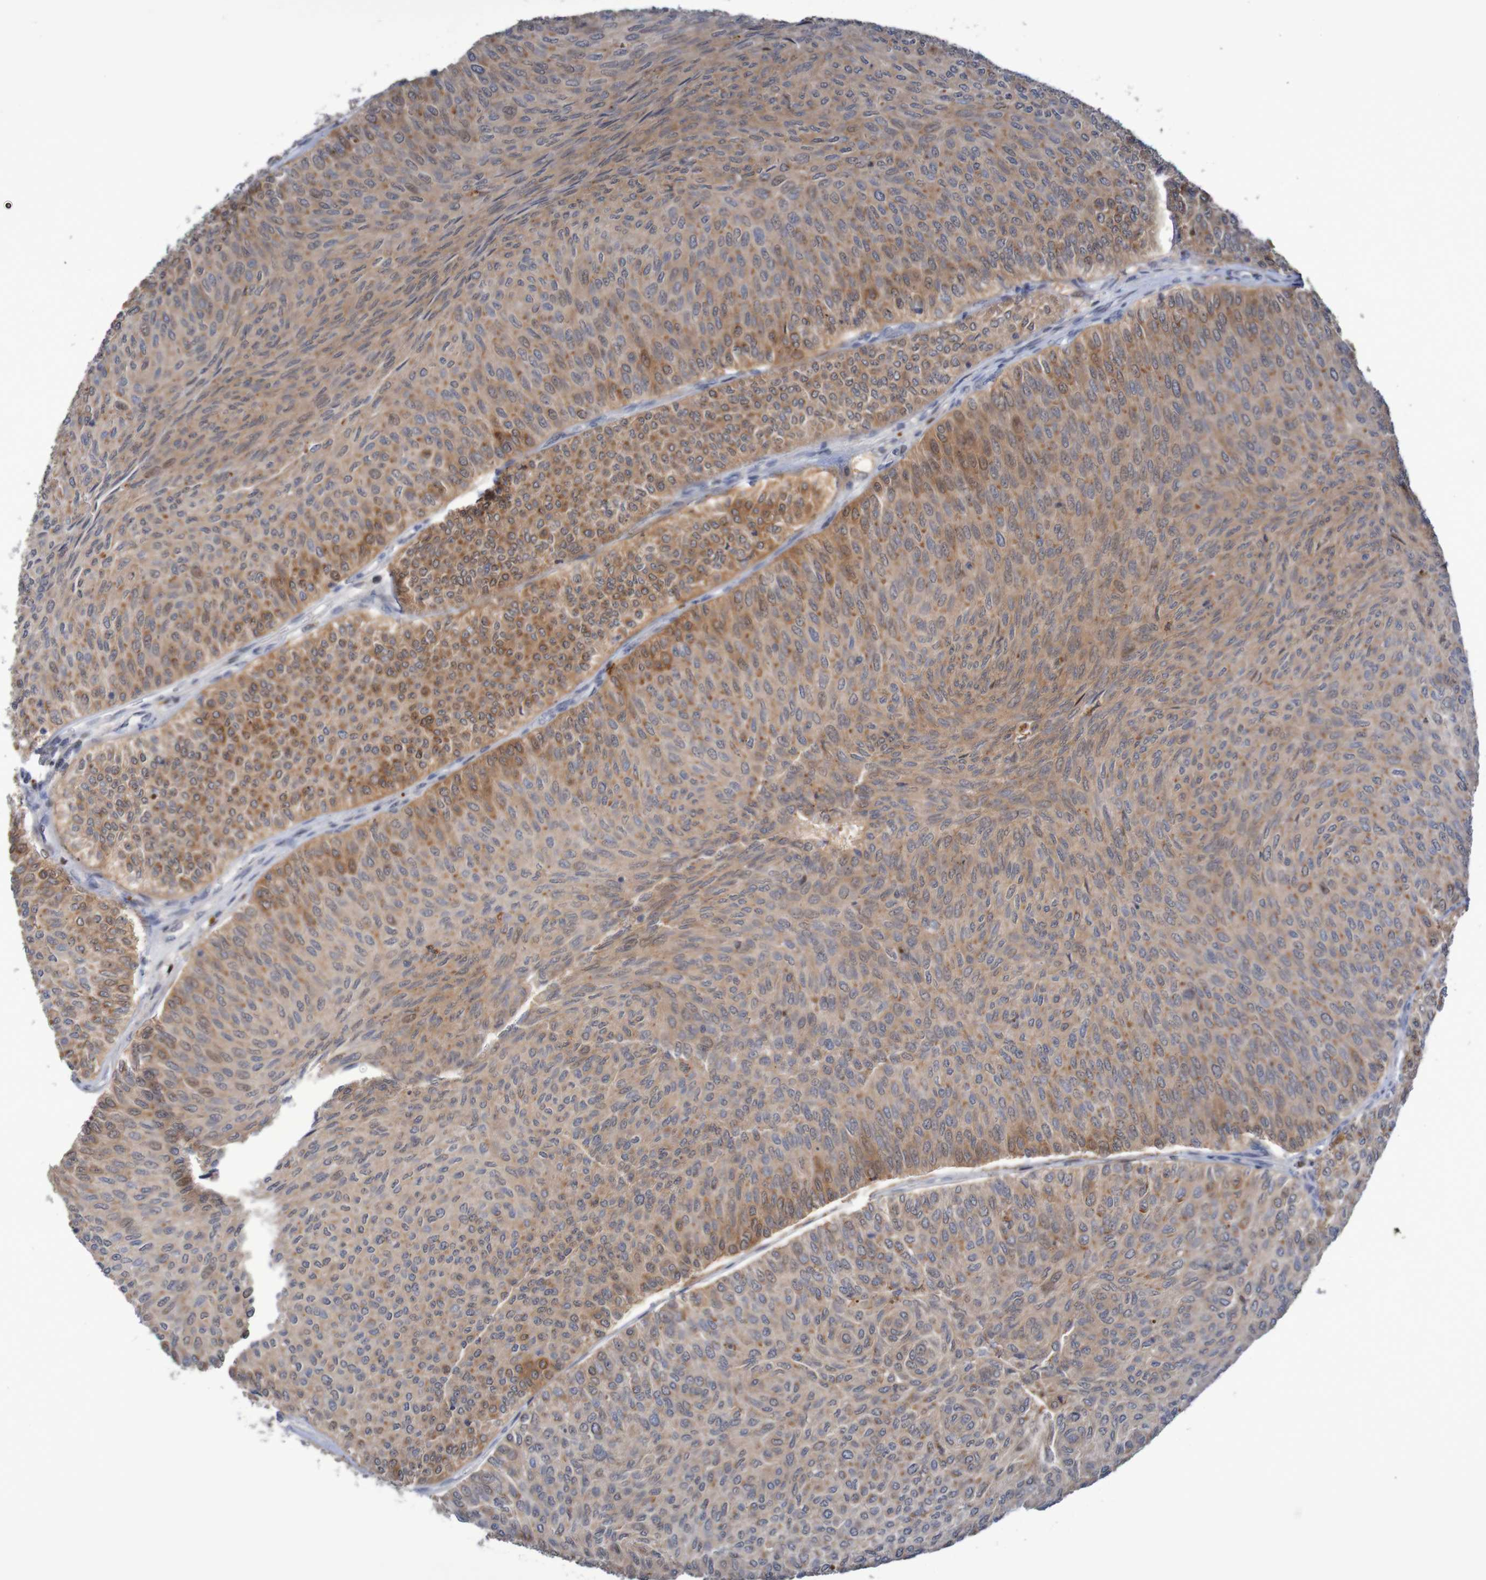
{"staining": {"intensity": "moderate", "quantity": ">75%", "location": "cytoplasmic/membranous,nuclear"}, "tissue": "urothelial cancer", "cell_type": "Tumor cells", "image_type": "cancer", "snomed": [{"axis": "morphology", "description": "Urothelial carcinoma, Low grade"}, {"axis": "topography", "description": "Urinary bladder"}], "caption": "DAB (3,3'-diaminobenzidine) immunohistochemical staining of human low-grade urothelial carcinoma shows moderate cytoplasmic/membranous and nuclear protein expression in approximately >75% of tumor cells.", "gene": "FBP2", "patient": {"sex": "male", "age": 78}}